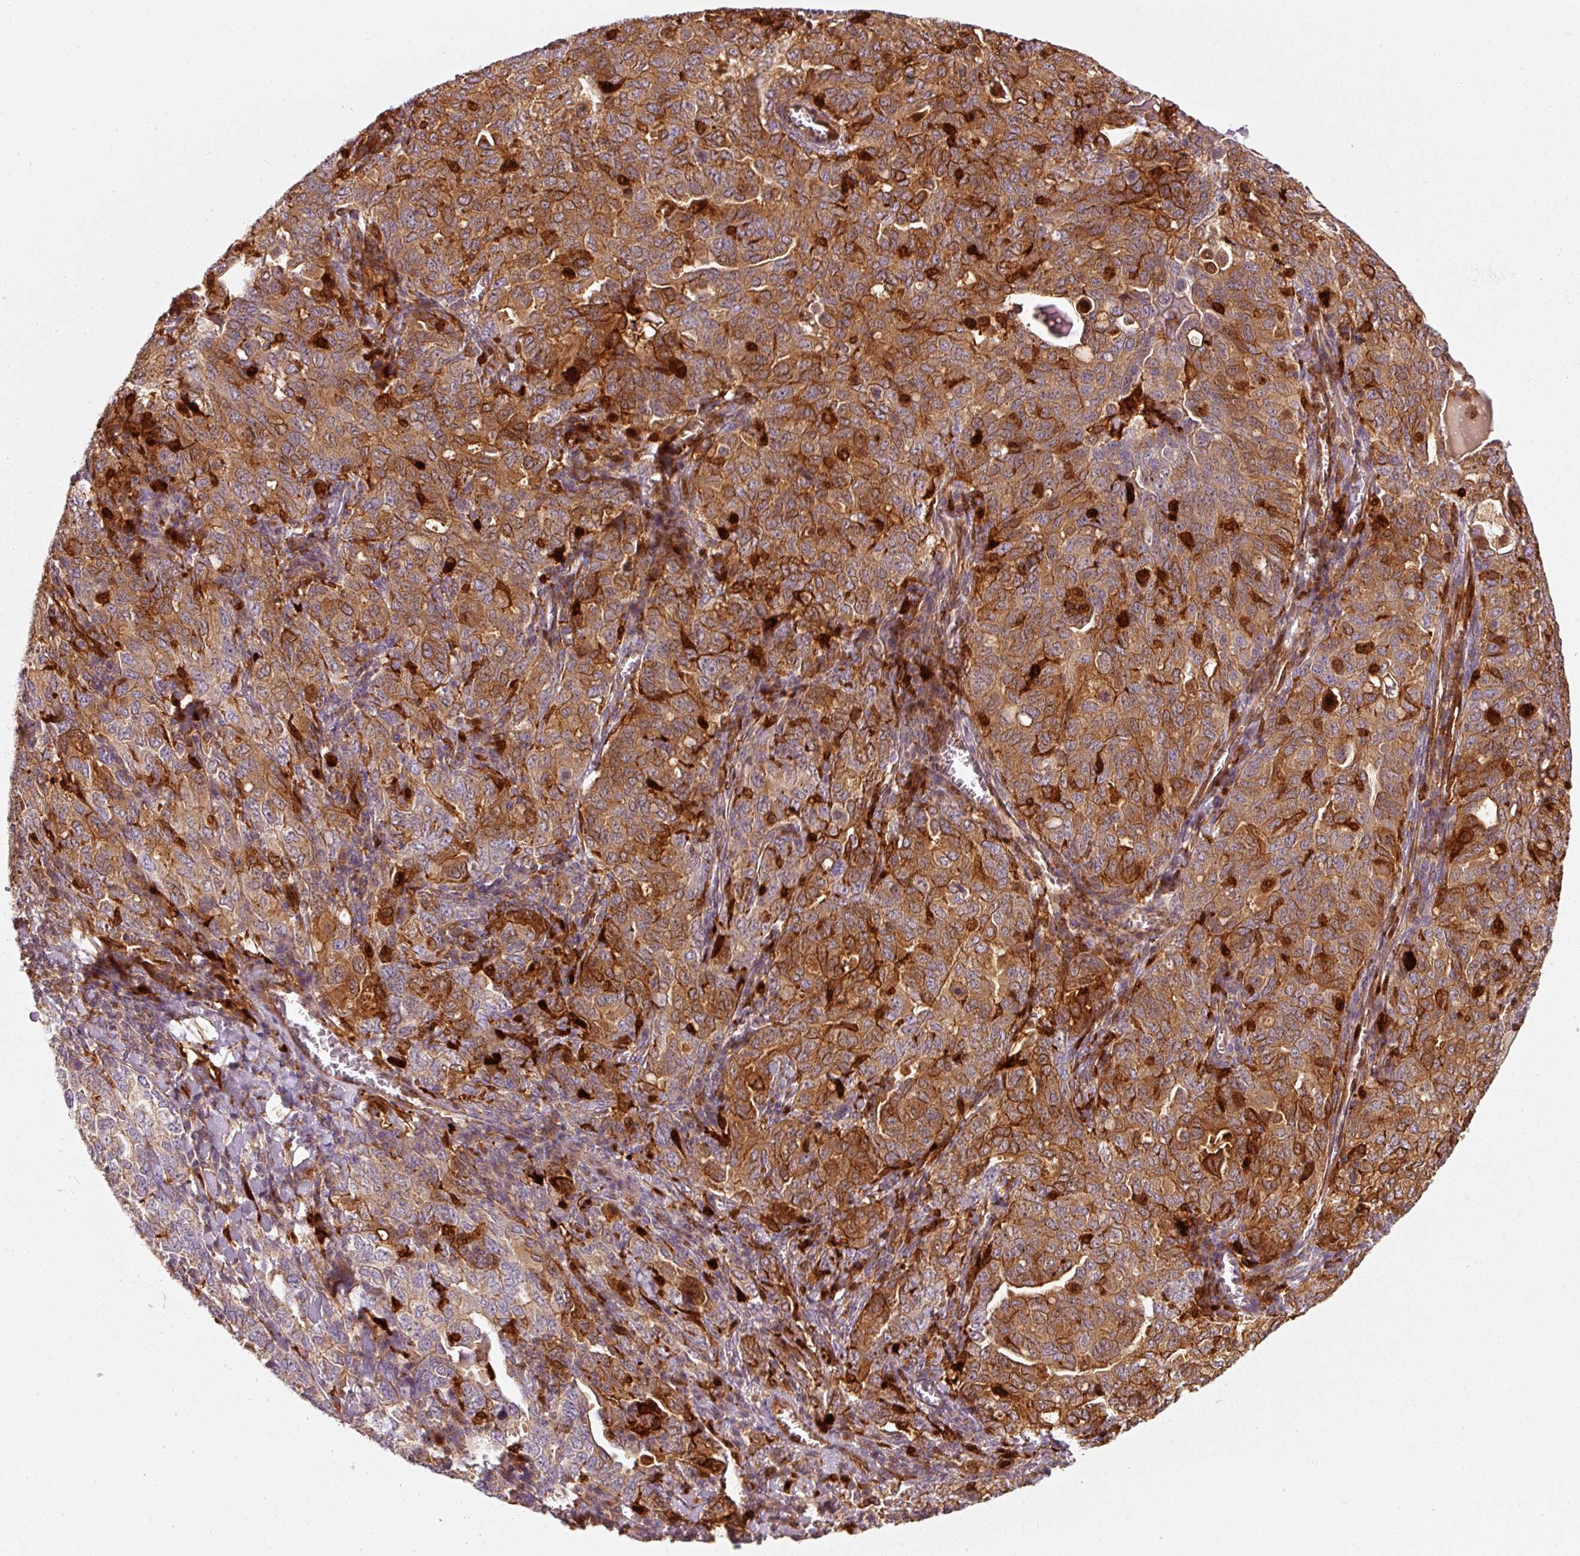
{"staining": {"intensity": "moderate", "quantity": "25%-75%", "location": "cytoplasmic/membranous"}, "tissue": "ovarian cancer", "cell_type": "Tumor cells", "image_type": "cancer", "snomed": [{"axis": "morphology", "description": "Carcinoma, endometroid"}, {"axis": "topography", "description": "Ovary"}], "caption": "There is medium levels of moderate cytoplasmic/membranous staining in tumor cells of endometroid carcinoma (ovarian), as demonstrated by immunohistochemical staining (brown color).", "gene": "IQGAP2", "patient": {"sex": "female", "age": 62}}